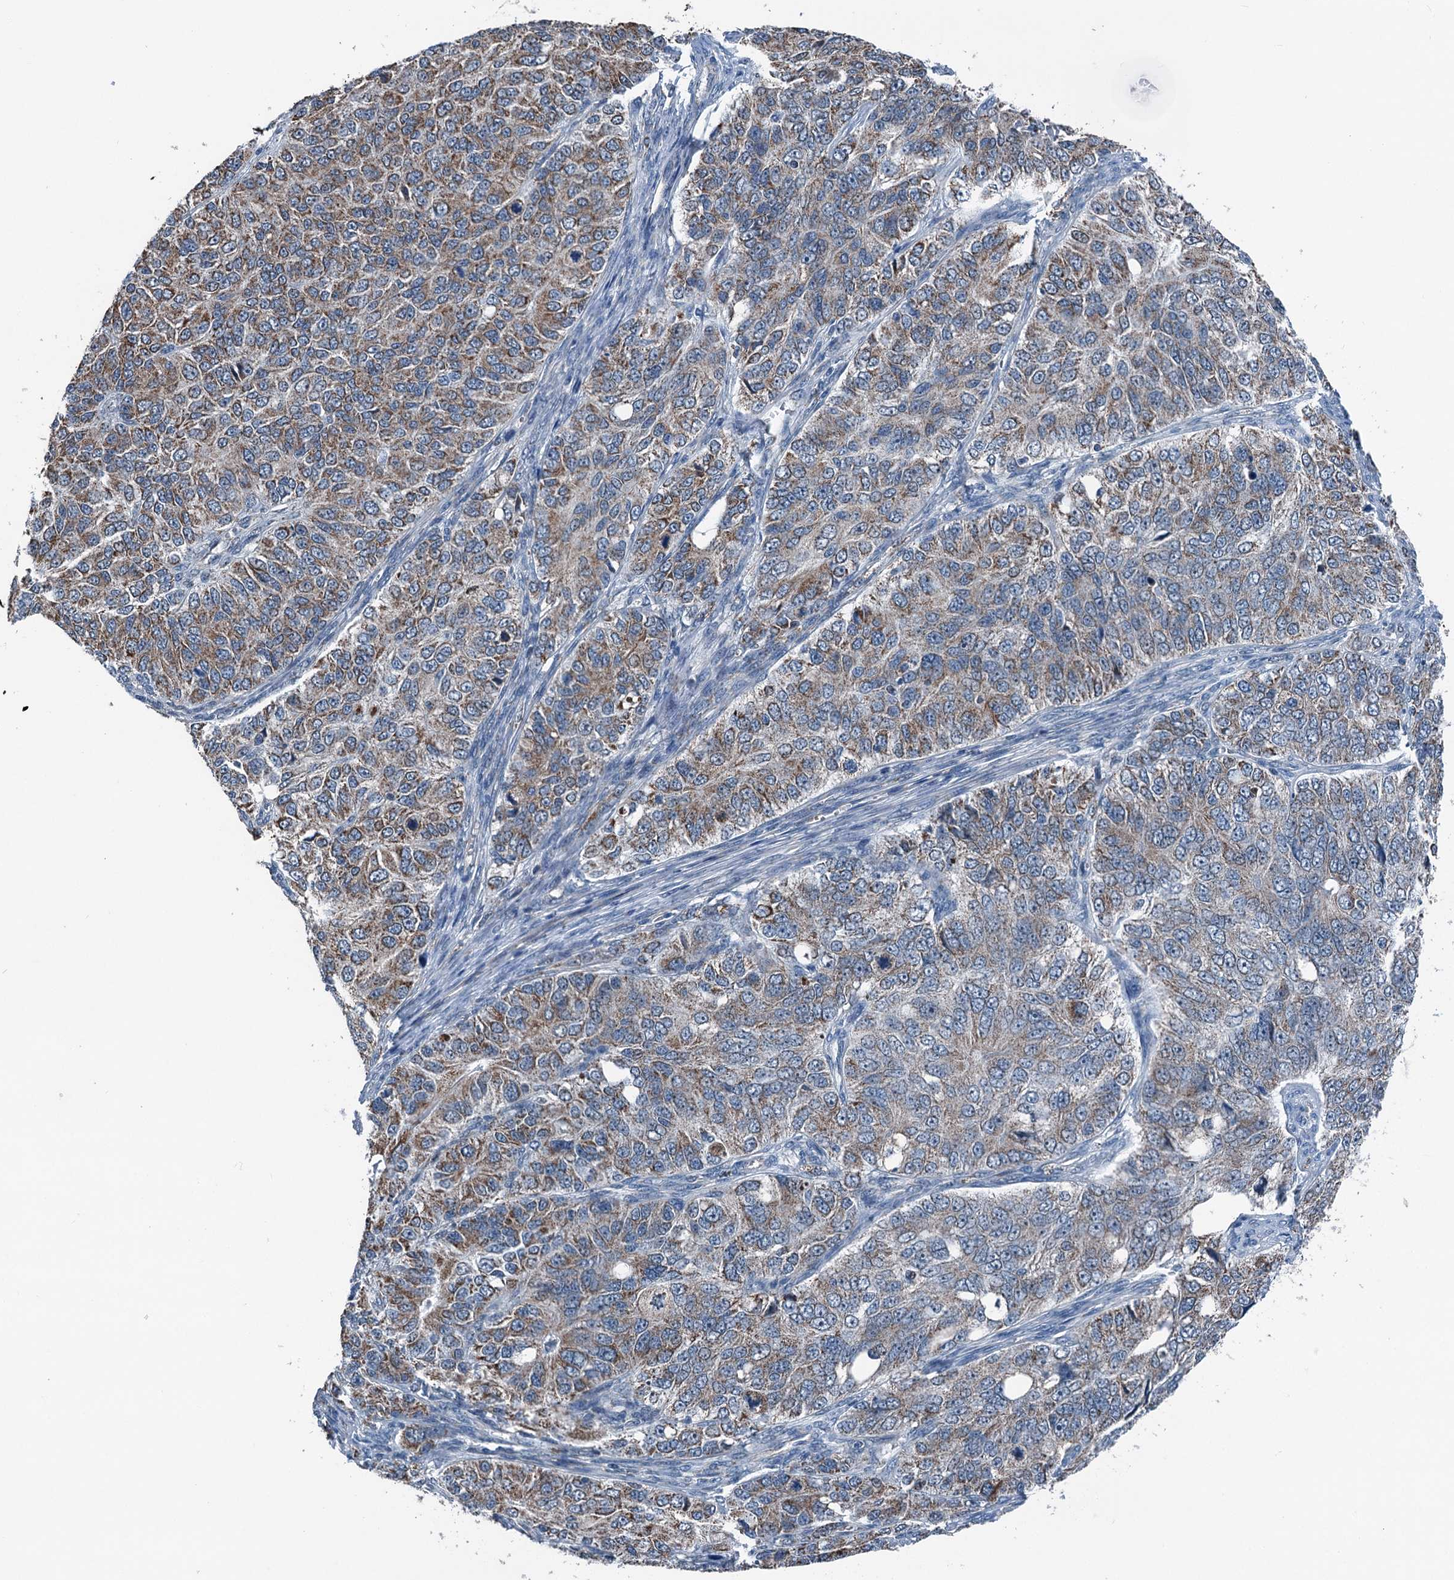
{"staining": {"intensity": "moderate", "quantity": ">75%", "location": "cytoplasmic/membranous"}, "tissue": "ovarian cancer", "cell_type": "Tumor cells", "image_type": "cancer", "snomed": [{"axis": "morphology", "description": "Carcinoma, endometroid"}, {"axis": "topography", "description": "Ovary"}], "caption": "The photomicrograph demonstrates a brown stain indicating the presence of a protein in the cytoplasmic/membranous of tumor cells in endometroid carcinoma (ovarian). The protein of interest is stained brown, and the nuclei are stained in blue (DAB (3,3'-diaminobenzidine) IHC with brightfield microscopy, high magnification).", "gene": "TRPT1", "patient": {"sex": "female", "age": 51}}